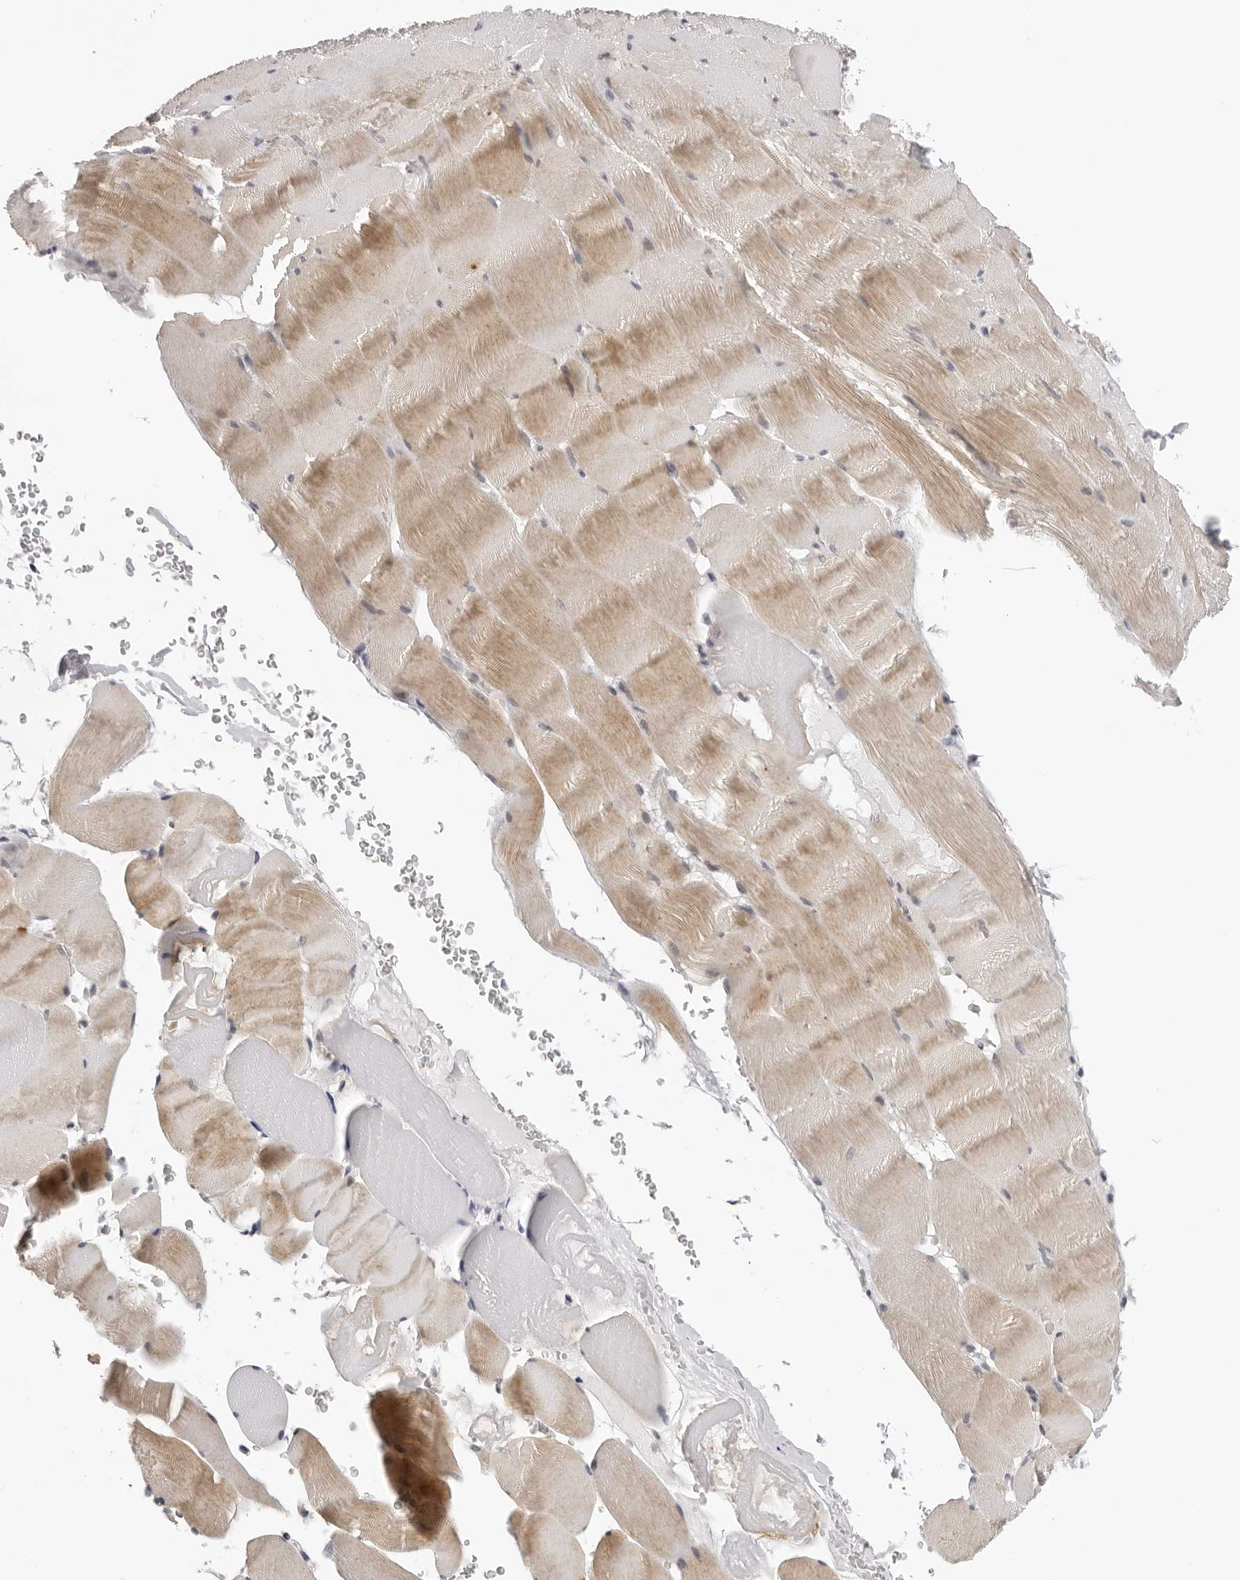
{"staining": {"intensity": "weak", "quantity": ">75%", "location": "cytoplasmic/membranous"}, "tissue": "skeletal muscle", "cell_type": "Myocytes", "image_type": "normal", "snomed": [{"axis": "morphology", "description": "Normal tissue, NOS"}, {"axis": "topography", "description": "Skeletal muscle"}], "caption": "The micrograph reveals staining of benign skeletal muscle, revealing weak cytoplasmic/membranous protein expression (brown color) within myocytes. (DAB IHC, brown staining for protein, blue staining for nuclei).", "gene": "IL17RA", "patient": {"sex": "male", "age": 62}}